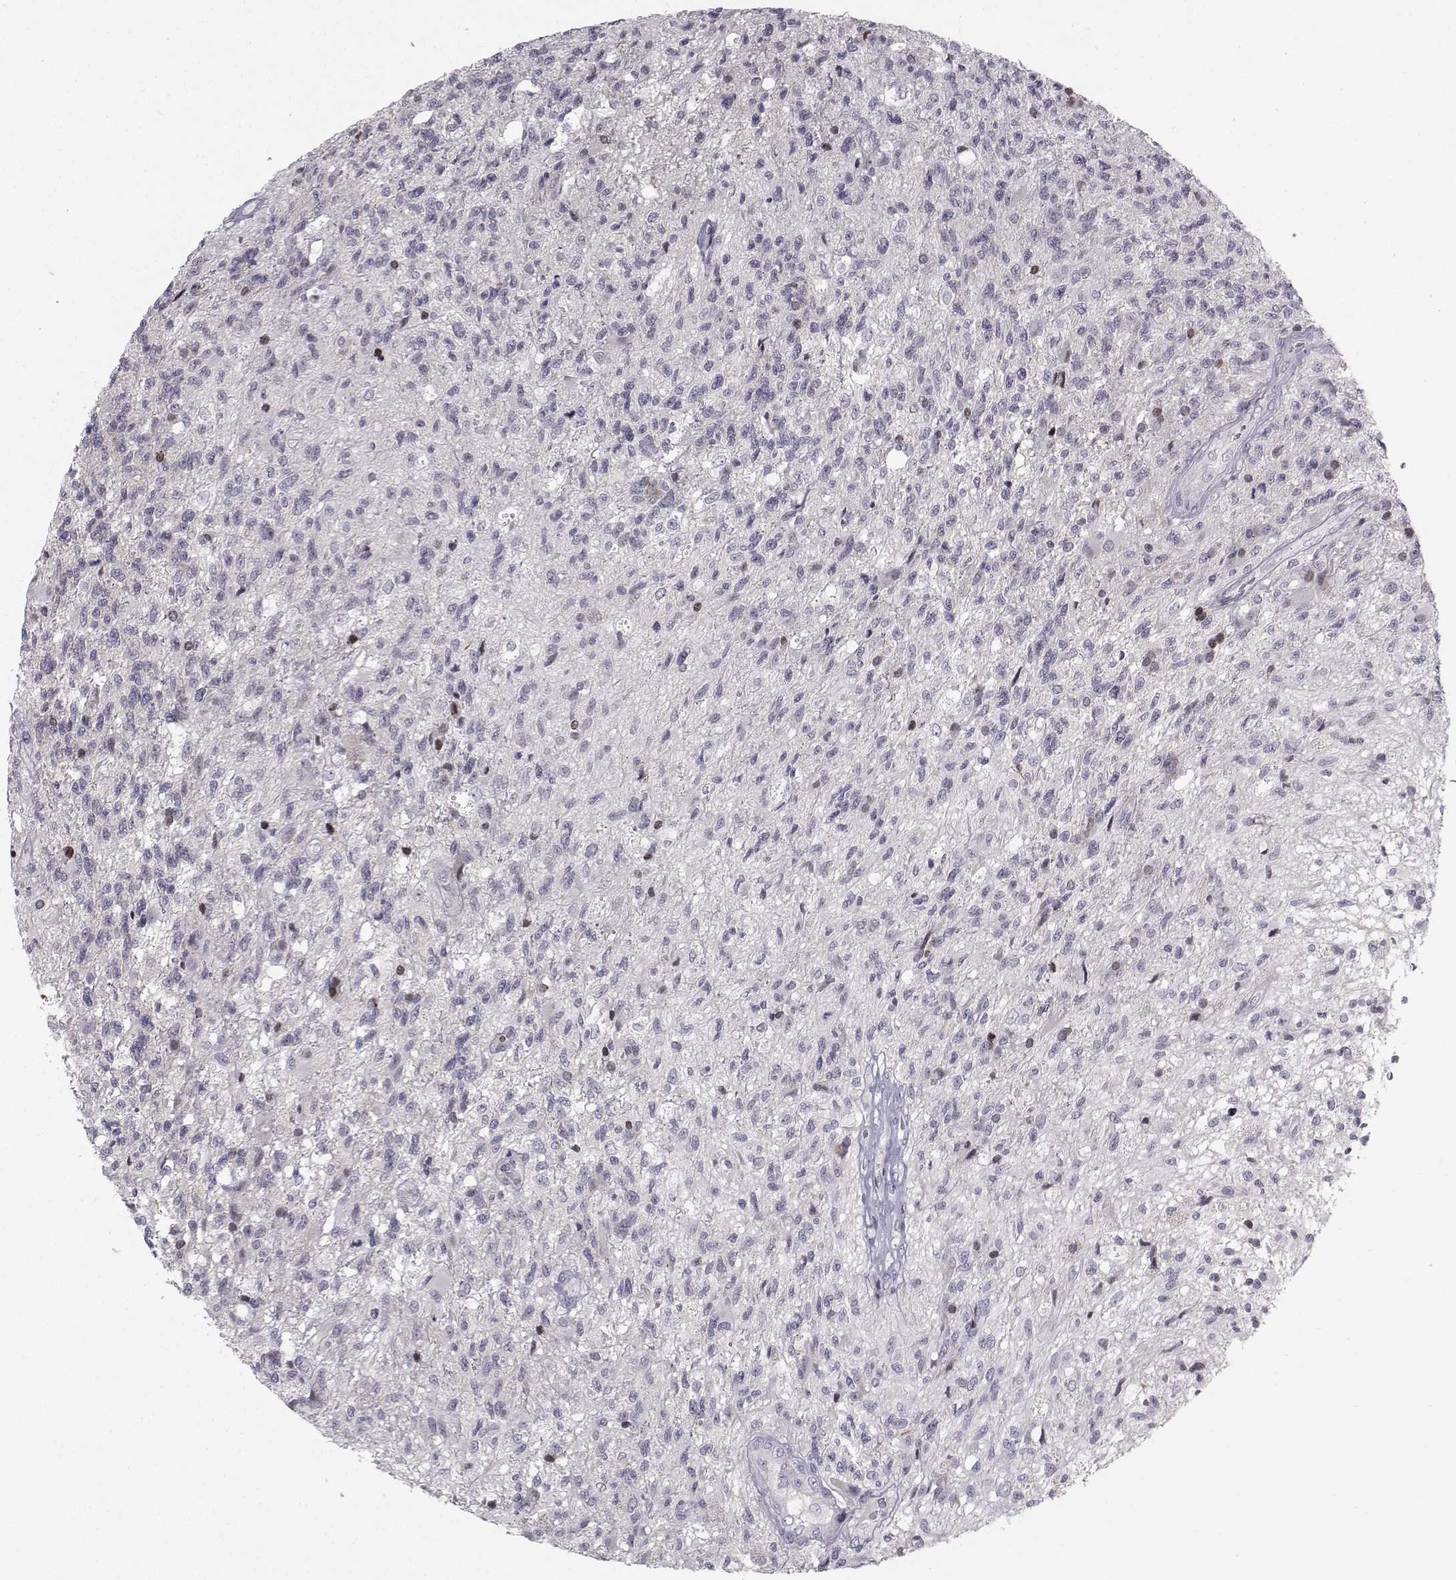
{"staining": {"intensity": "negative", "quantity": "none", "location": "none"}, "tissue": "glioma", "cell_type": "Tumor cells", "image_type": "cancer", "snomed": [{"axis": "morphology", "description": "Glioma, malignant, High grade"}, {"axis": "topography", "description": "Brain"}], "caption": "Glioma was stained to show a protein in brown. There is no significant expression in tumor cells.", "gene": "PCP4L1", "patient": {"sex": "male", "age": 56}}